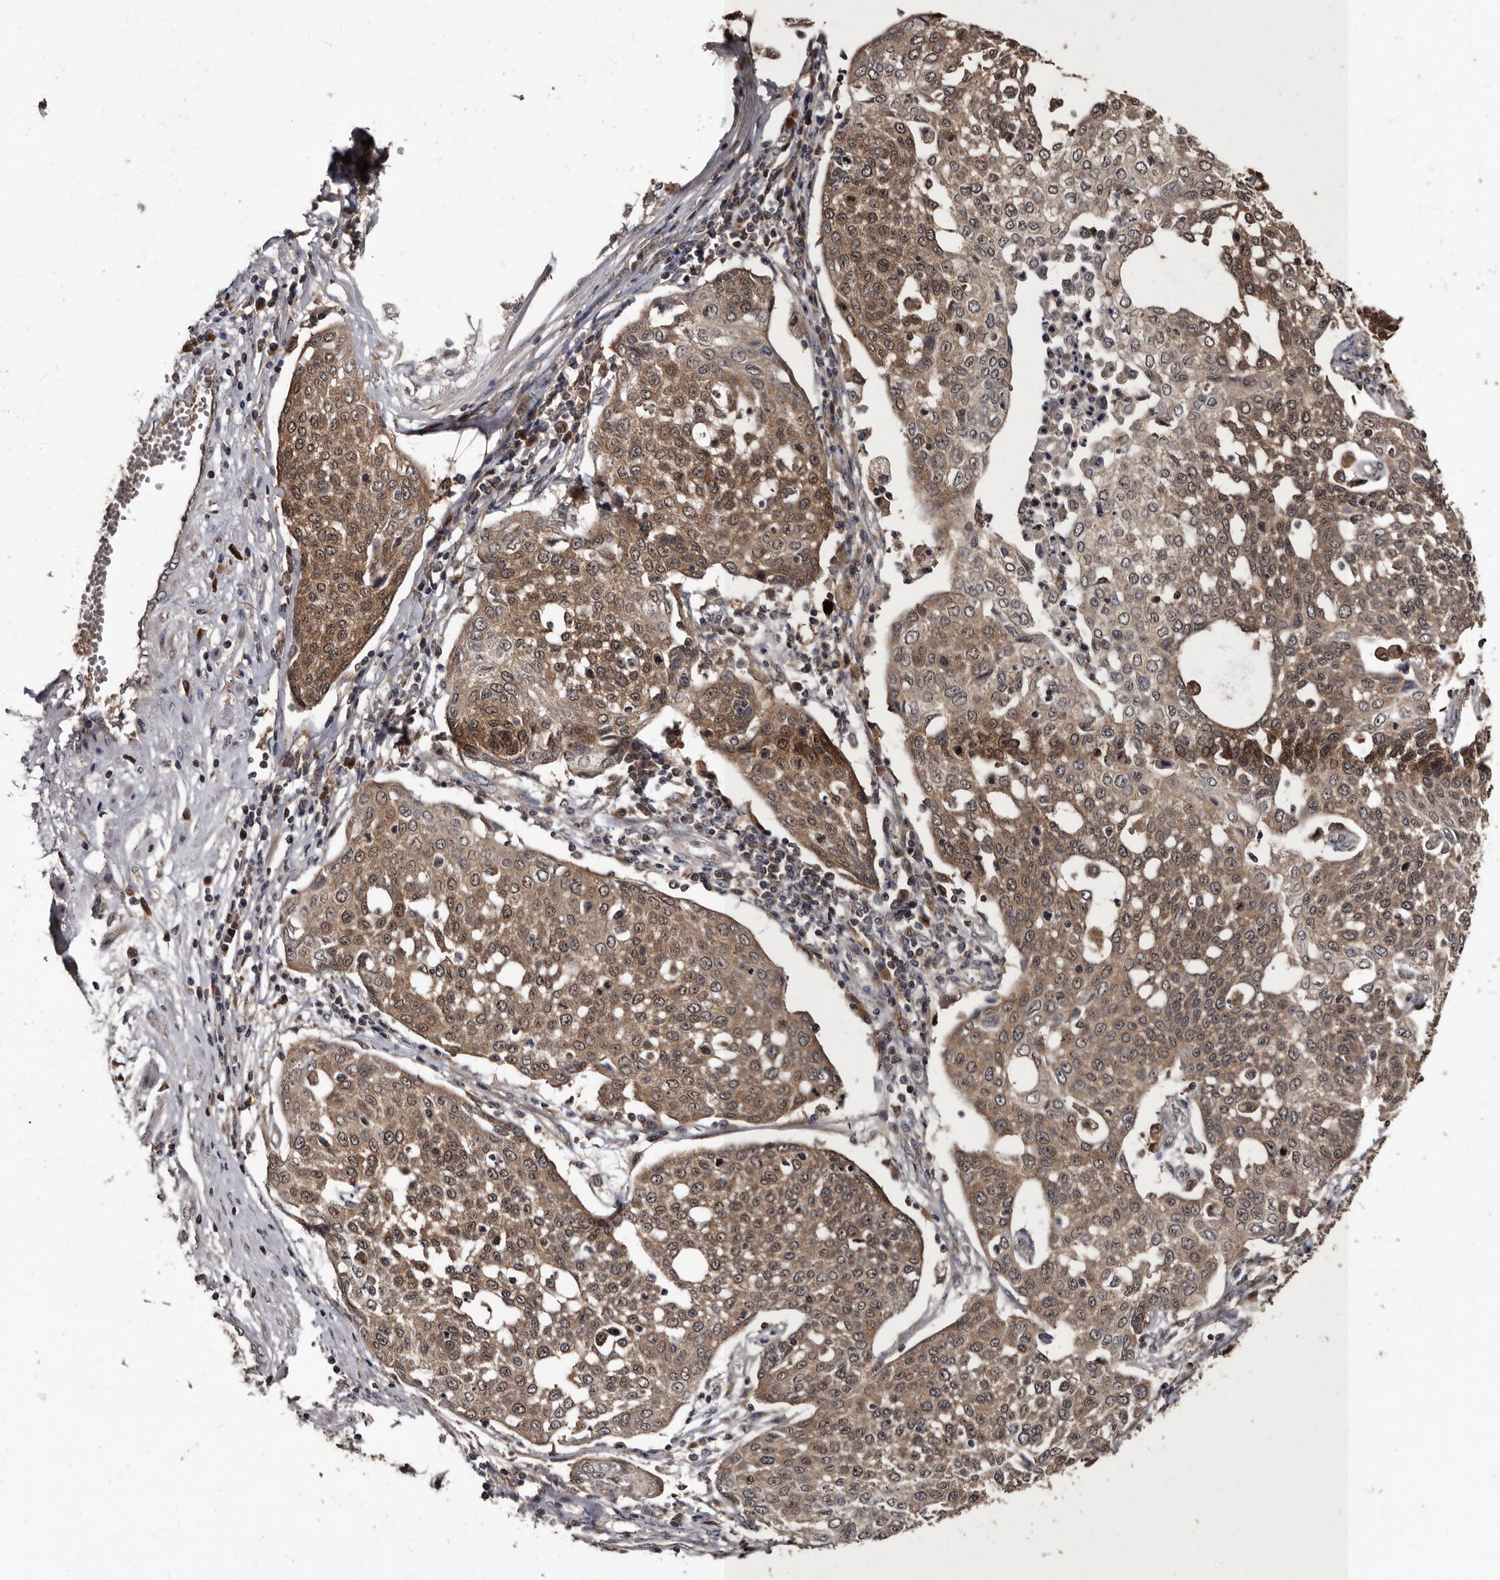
{"staining": {"intensity": "moderate", "quantity": ">75%", "location": "cytoplasmic/membranous,nuclear"}, "tissue": "cervical cancer", "cell_type": "Tumor cells", "image_type": "cancer", "snomed": [{"axis": "morphology", "description": "Squamous cell carcinoma, NOS"}, {"axis": "topography", "description": "Cervix"}], "caption": "Protein staining reveals moderate cytoplasmic/membranous and nuclear positivity in approximately >75% of tumor cells in cervical cancer (squamous cell carcinoma). The protein is stained brown, and the nuclei are stained in blue (DAB (3,3'-diaminobenzidine) IHC with brightfield microscopy, high magnification).", "gene": "PMVK", "patient": {"sex": "female", "age": 34}}